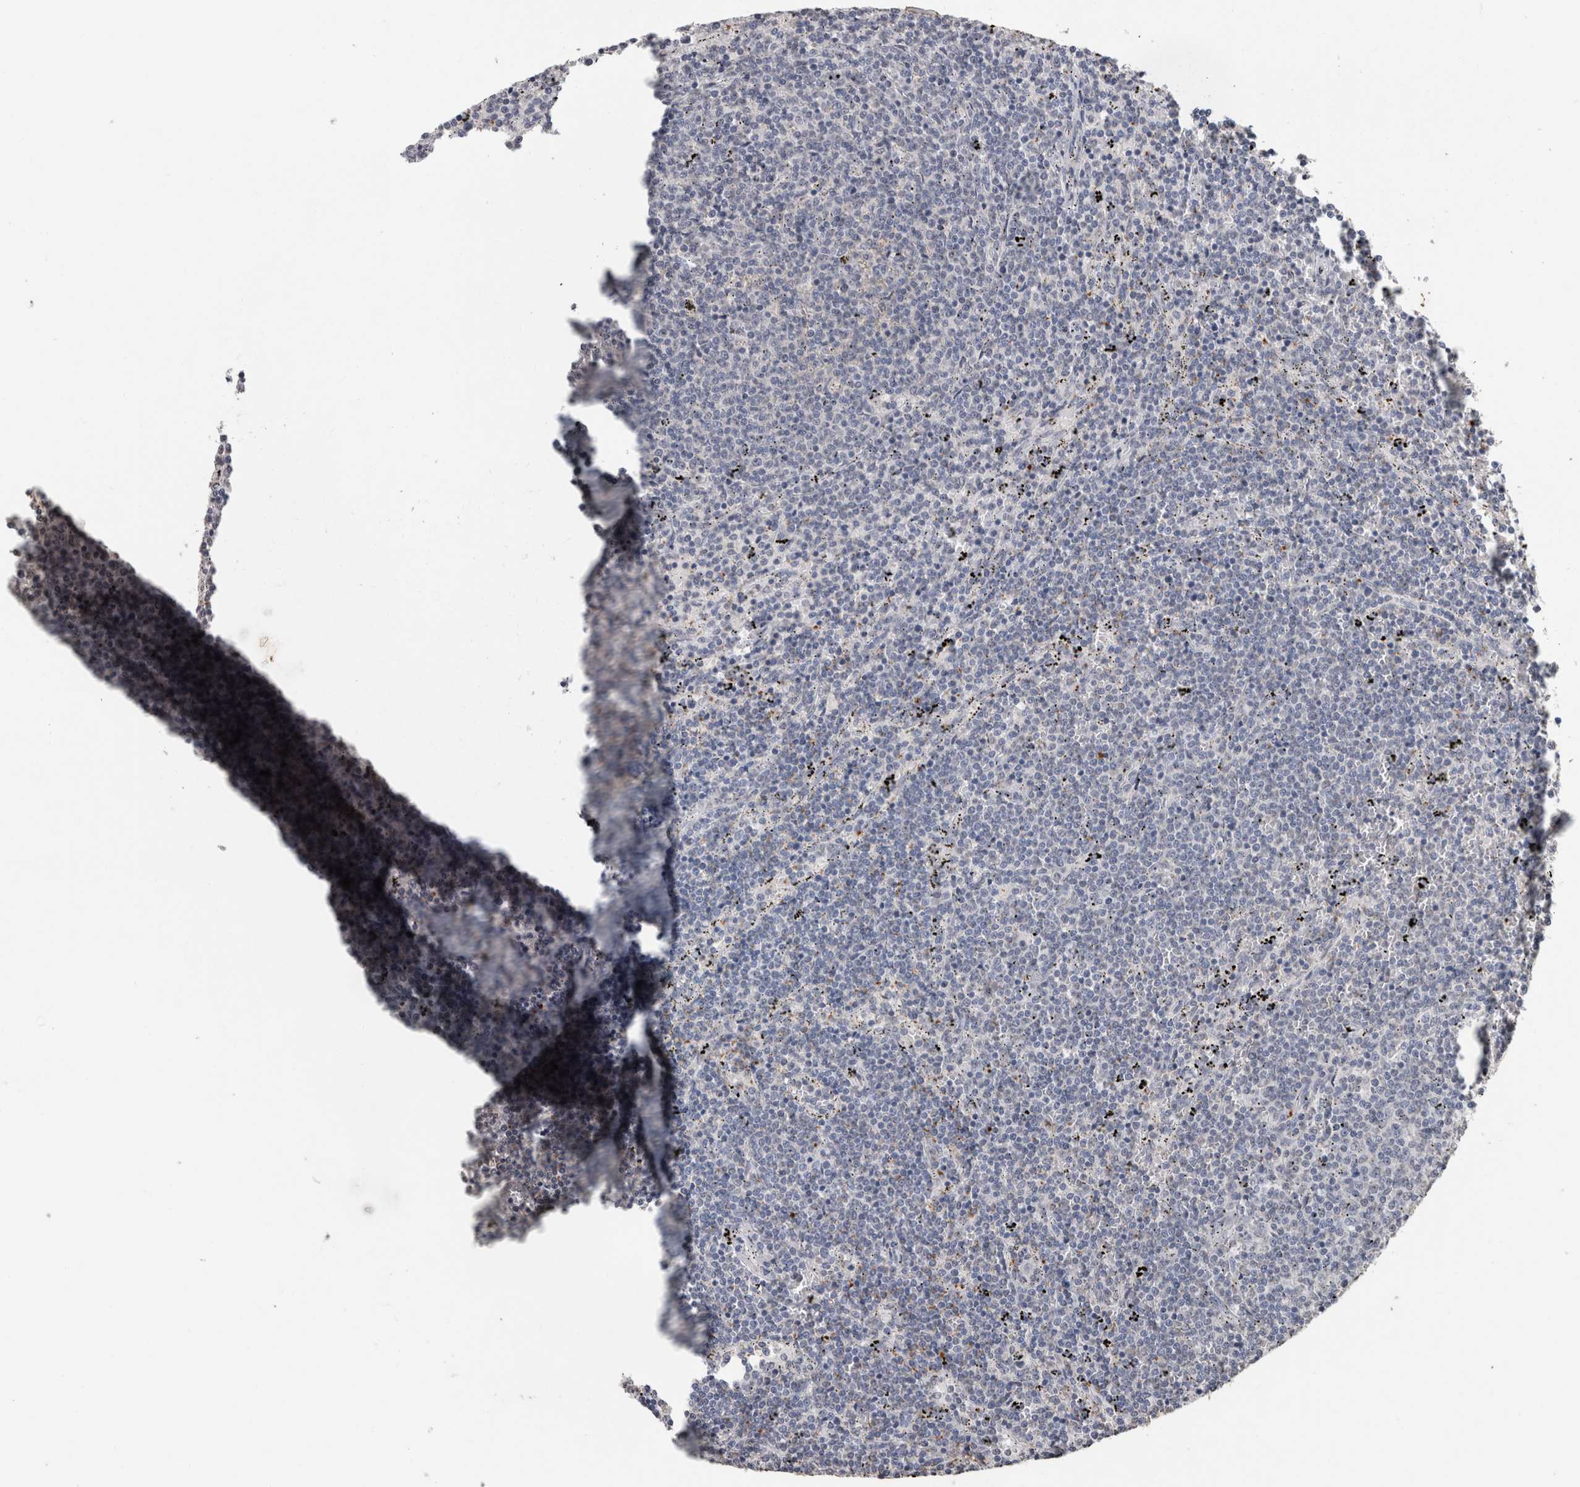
{"staining": {"intensity": "negative", "quantity": "none", "location": "none"}, "tissue": "lymphoma", "cell_type": "Tumor cells", "image_type": "cancer", "snomed": [{"axis": "morphology", "description": "Malignant lymphoma, non-Hodgkin's type, Low grade"}, {"axis": "topography", "description": "Spleen"}], "caption": "This photomicrograph is of malignant lymphoma, non-Hodgkin's type (low-grade) stained with immunohistochemistry (IHC) to label a protein in brown with the nuclei are counter-stained blue. There is no staining in tumor cells. Brightfield microscopy of IHC stained with DAB (3,3'-diaminobenzidine) (brown) and hematoxylin (blue), captured at high magnification.", "gene": "LTBP1", "patient": {"sex": "female", "age": 50}}